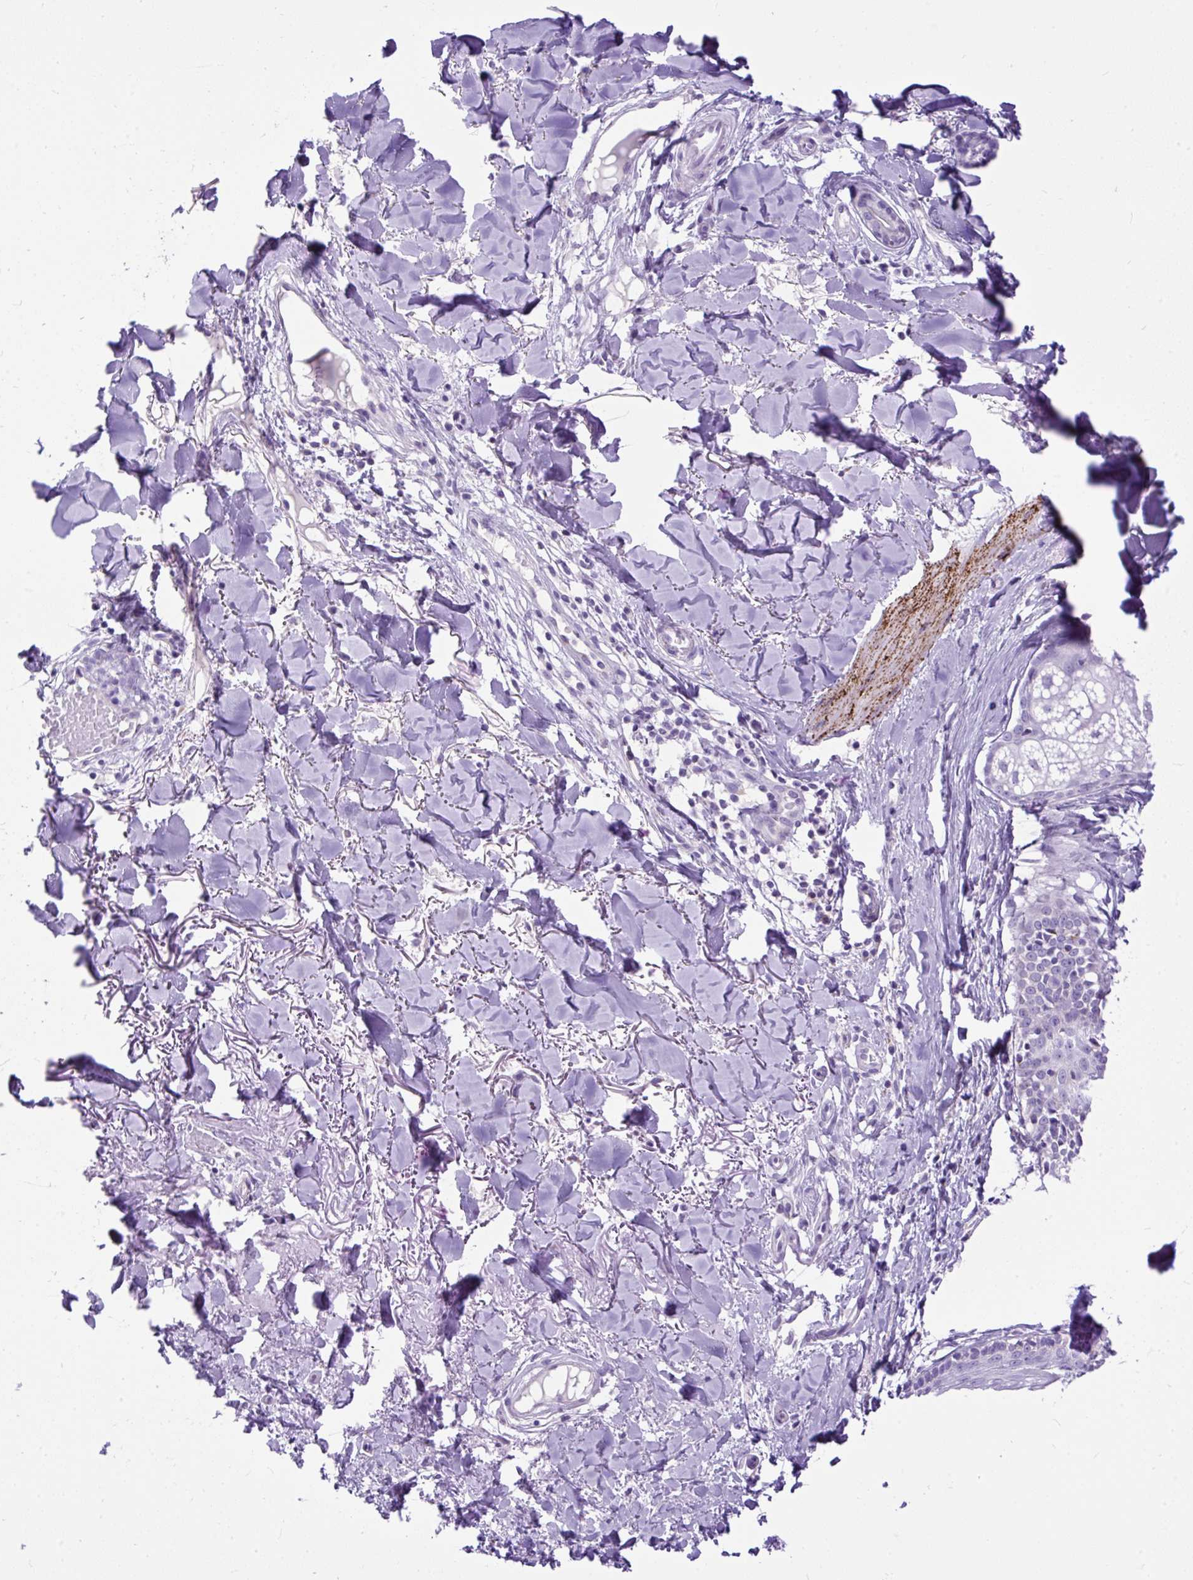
{"staining": {"intensity": "negative", "quantity": "none", "location": "none"}, "tissue": "skin cancer", "cell_type": "Tumor cells", "image_type": "cancer", "snomed": [{"axis": "morphology", "description": "Basal cell carcinoma"}, {"axis": "topography", "description": "Skin"}], "caption": "There is no significant expression in tumor cells of basal cell carcinoma (skin).", "gene": "ZNF256", "patient": {"sex": "male", "age": 52}}